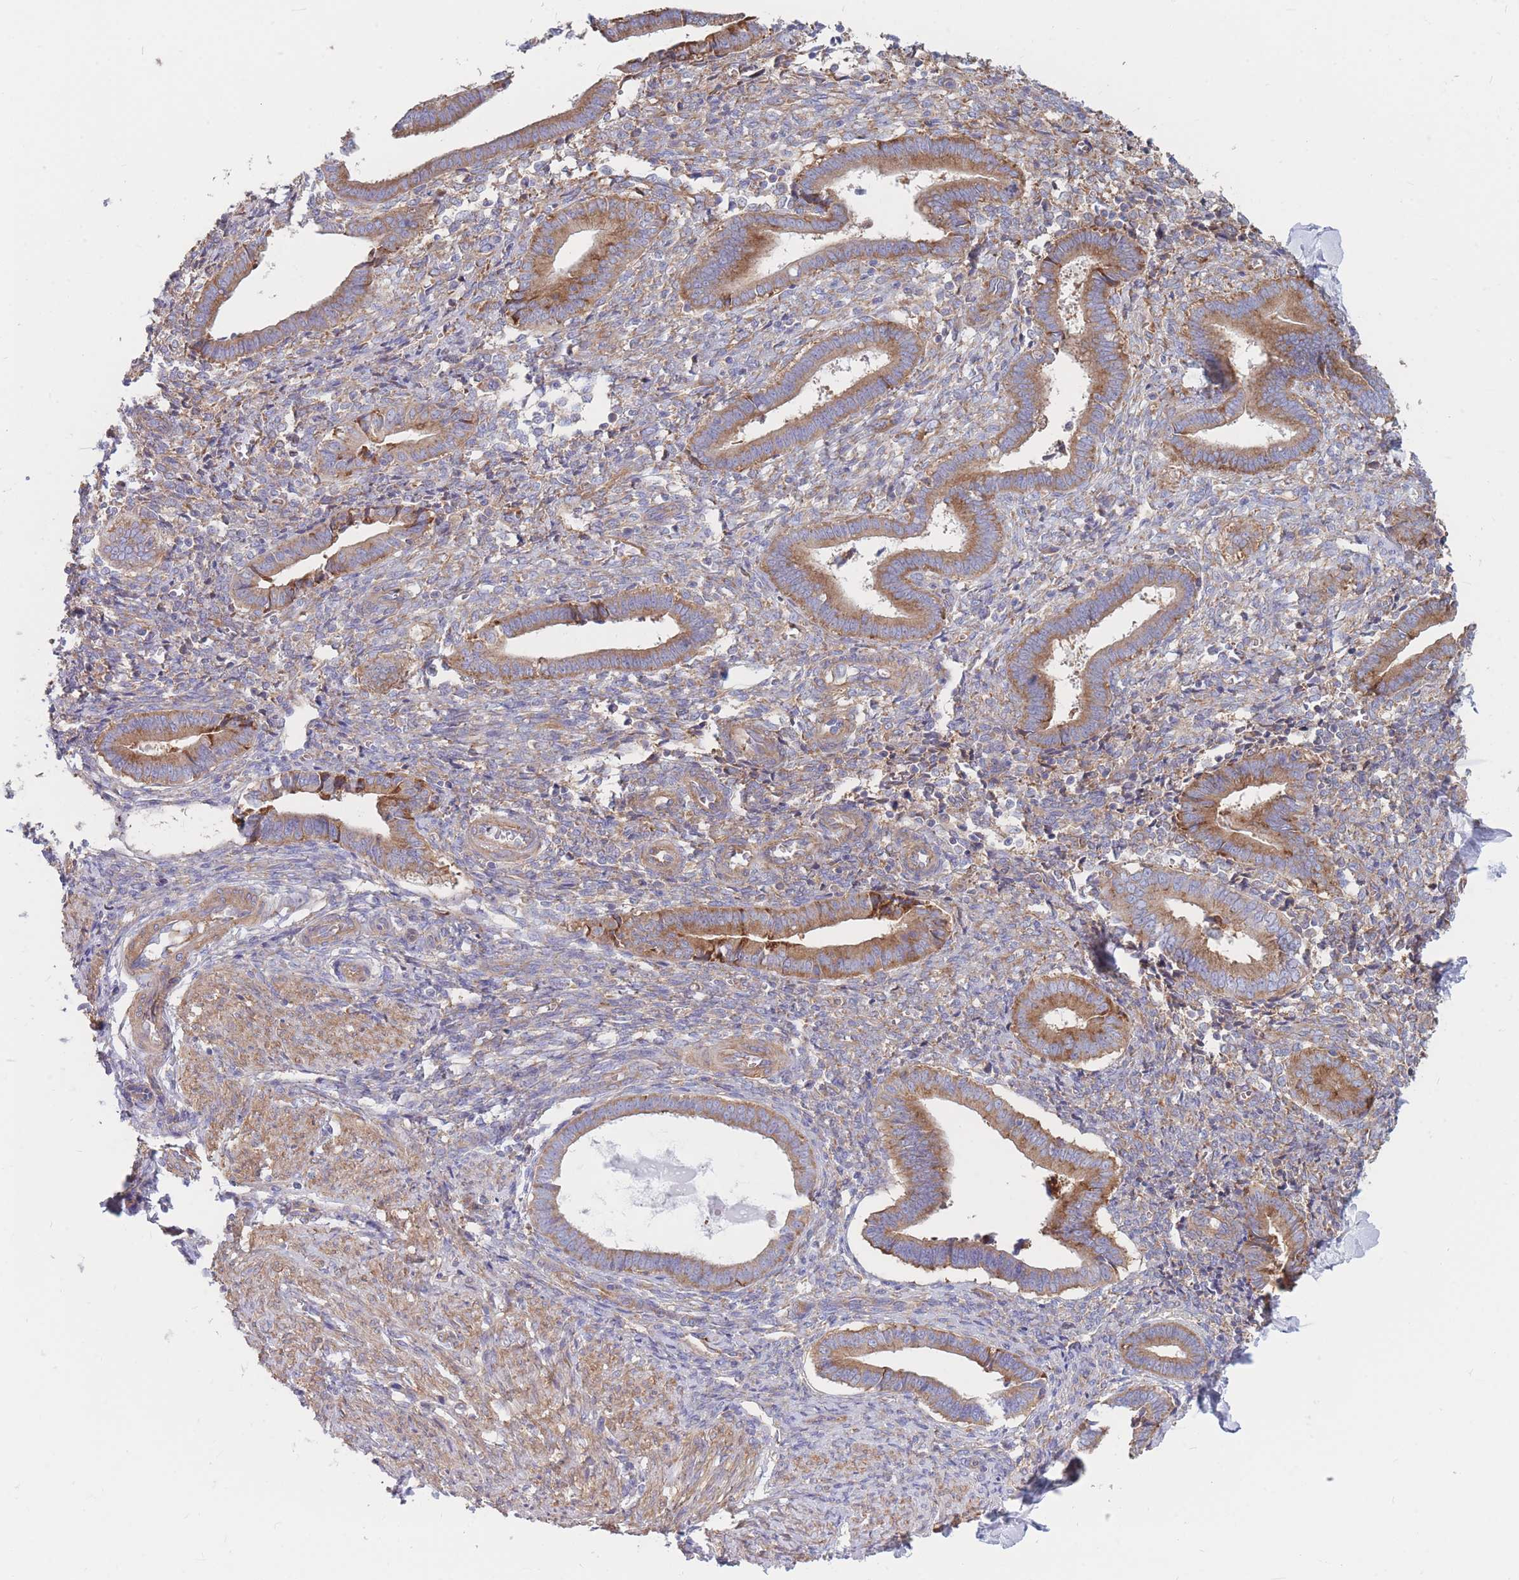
{"staining": {"intensity": "moderate", "quantity": ">75%", "location": "cytoplasmic/membranous"}, "tissue": "endometrium", "cell_type": "Cells in endometrial stroma", "image_type": "normal", "snomed": [{"axis": "morphology", "description": "Normal tissue, NOS"}, {"axis": "topography", "description": "Other"}, {"axis": "topography", "description": "Endometrium"}], "caption": "Cells in endometrial stroma exhibit medium levels of moderate cytoplasmic/membranous expression in approximately >75% of cells in benign endometrium. Using DAB (brown) and hematoxylin (blue) stains, captured at high magnification using brightfield microscopy.", "gene": "RPL8", "patient": {"sex": "female", "age": 44}}